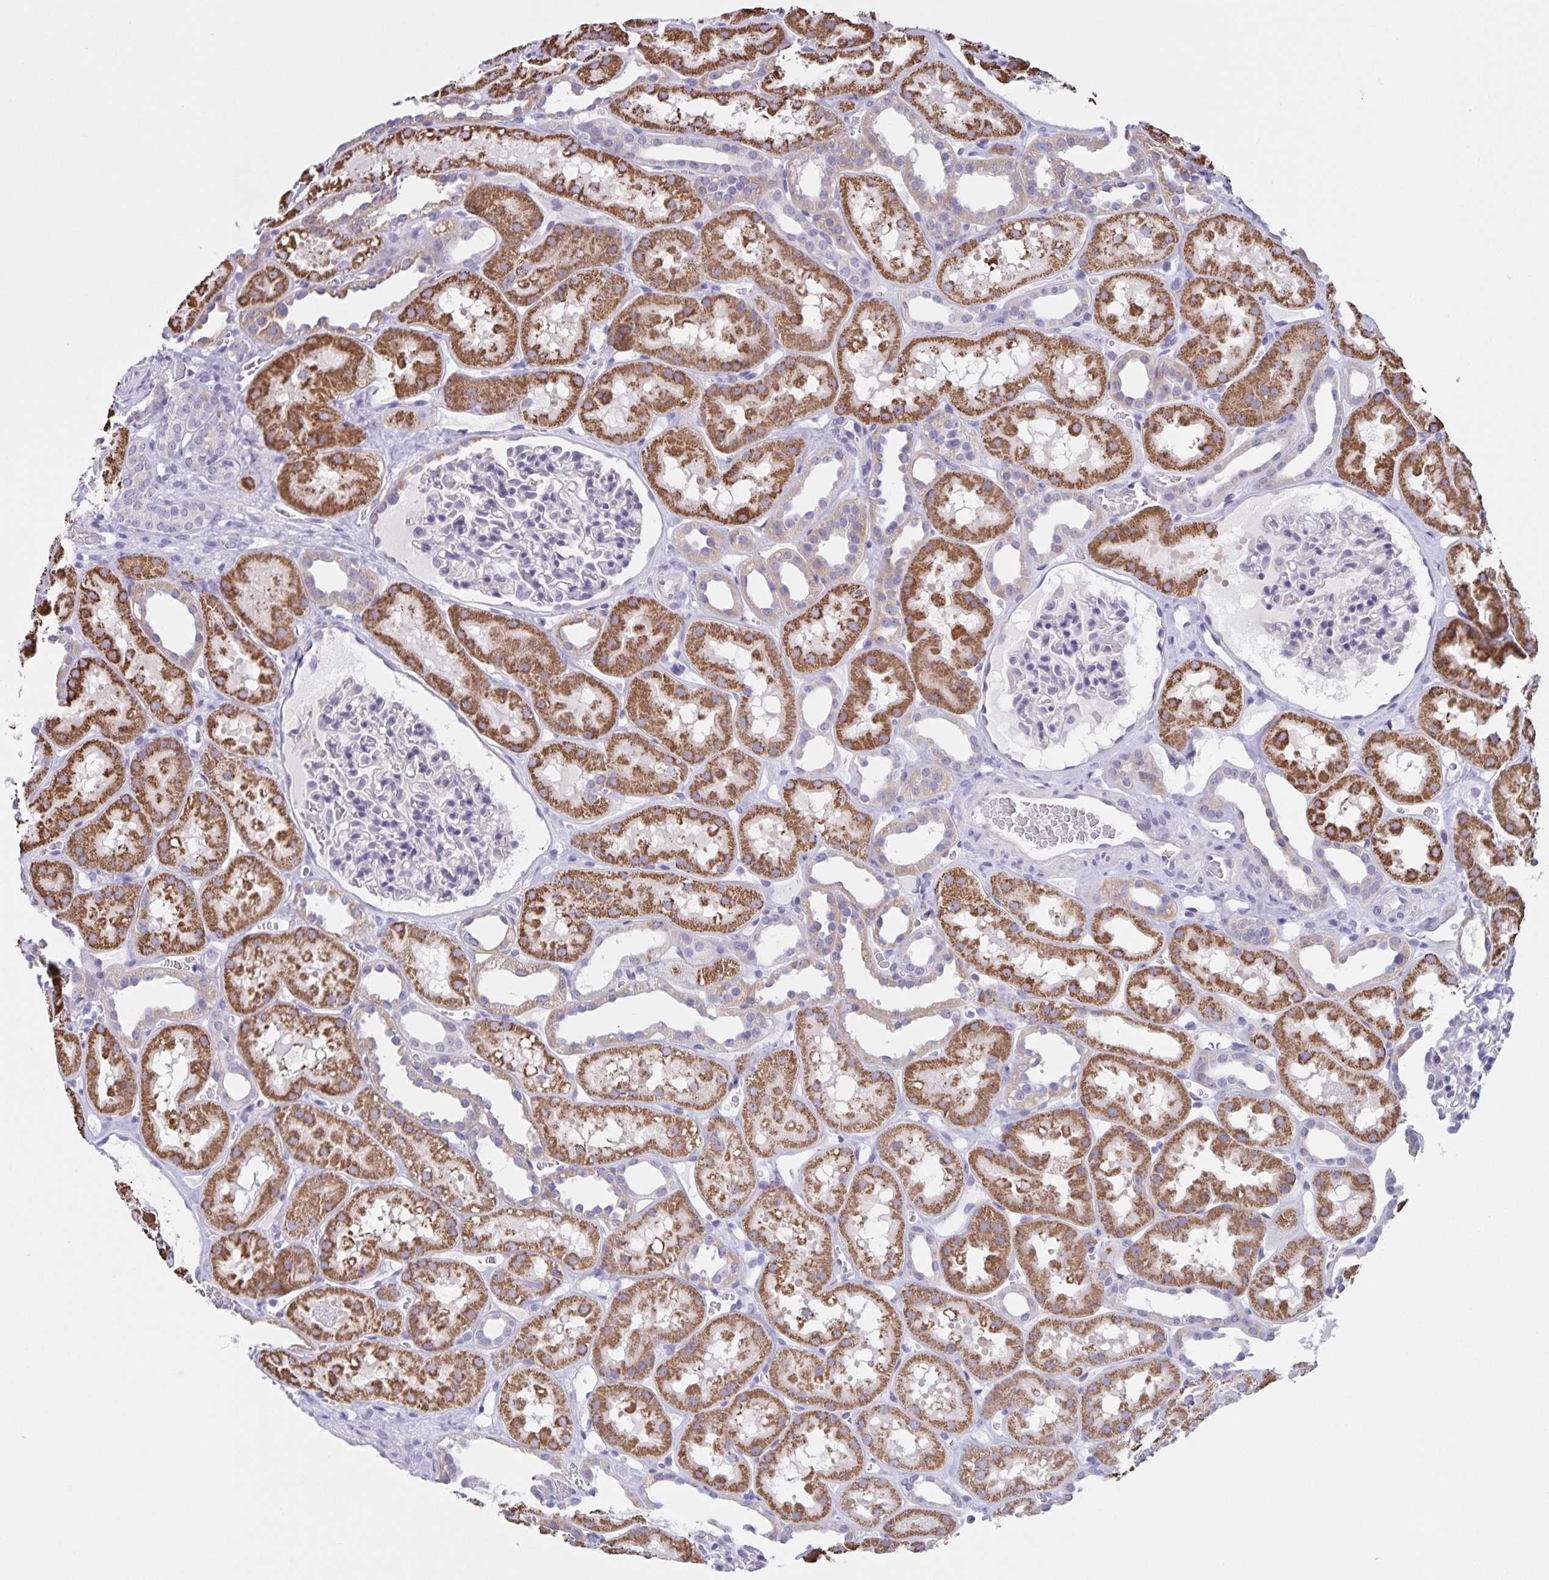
{"staining": {"intensity": "negative", "quantity": "none", "location": "none"}, "tissue": "kidney", "cell_type": "Cells in glomeruli", "image_type": "normal", "snomed": [{"axis": "morphology", "description": "Normal tissue, NOS"}, {"axis": "topography", "description": "Kidney"}], "caption": "DAB (3,3'-diaminobenzidine) immunohistochemical staining of normal human kidney displays no significant staining in cells in glomeruli. (DAB (3,3'-diaminobenzidine) immunohistochemistry (IHC) with hematoxylin counter stain).", "gene": "DMGDH", "patient": {"sex": "female", "age": 41}}